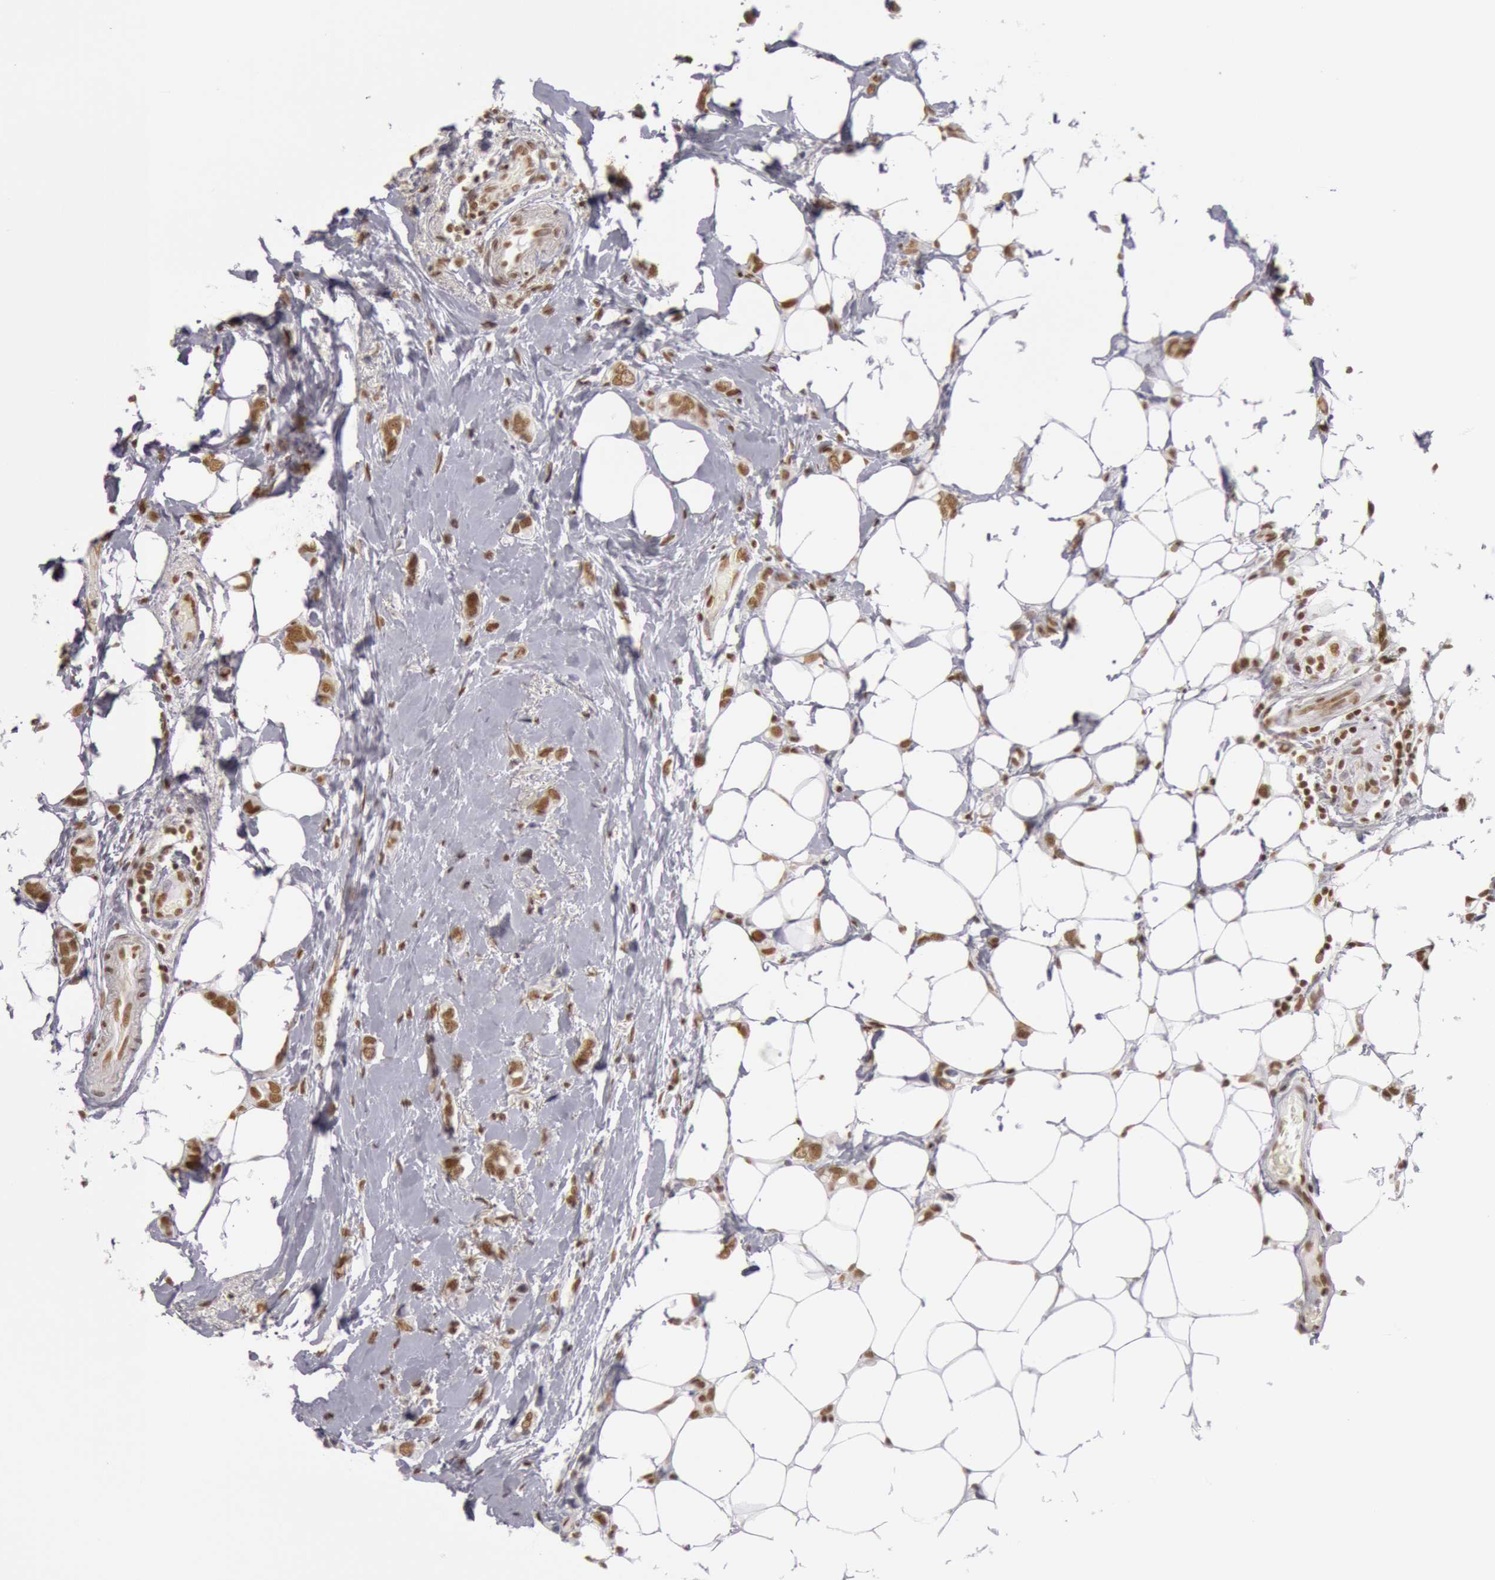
{"staining": {"intensity": "moderate", "quantity": ">75%", "location": "nuclear"}, "tissue": "breast cancer", "cell_type": "Tumor cells", "image_type": "cancer", "snomed": [{"axis": "morphology", "description": "Duct carcinoma"}, {"axis": "topography", "description": "Breast"}], "caption": "Tumor cells demonstrate medium levels of moderate nuclear expression in approximately >75% of cells in human breast cancer (infiltrating ductal carcinoma).", "gene": "ESS2", "patient": {"sex": "female", "age": 72}}